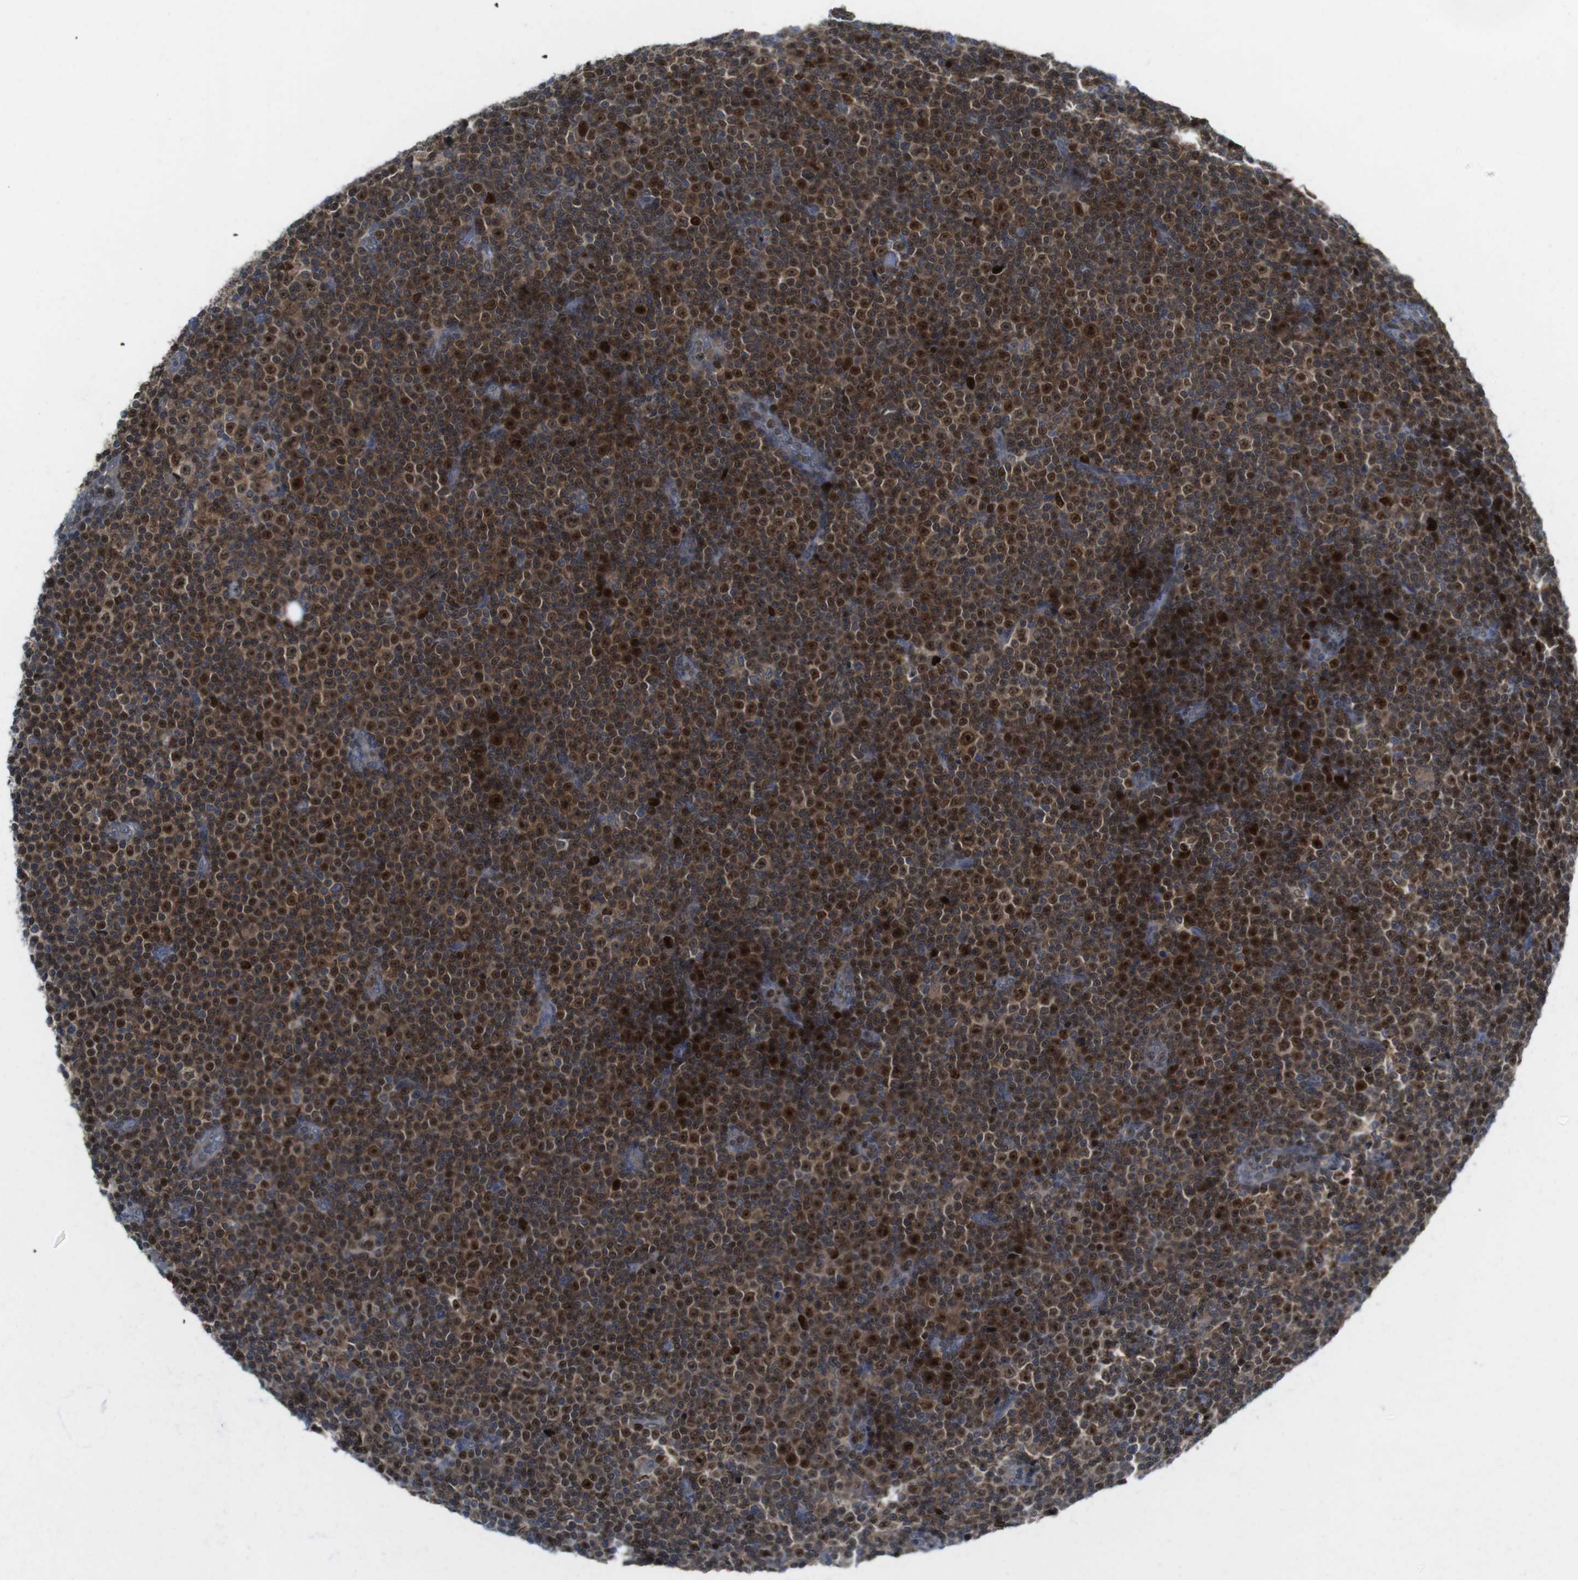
{"staining": {"intensity": "strong", "quantity": ">75%", "location": "cytoplasmic/membranous,nuclear"}, "tissue": "lymphoma", "cell_type": "Tumor cells", "image_type": "cancer", "snomed": [{"axis": "morphology", "description": "Malignant lymphoma, non-Hodgkin's type, Low grade"}, {"axis": "topography", "description": "Lymph node"}], "caption": "Lymphoma stained for a protein reveals strong cytoplasmic/membranous and nuclear positivity in tumor cells. (brown staining indicates protein expression, while blue staining denotes nuclei).", "gene": "RCC1", "patient": {"sex": "female", "age": 67}}